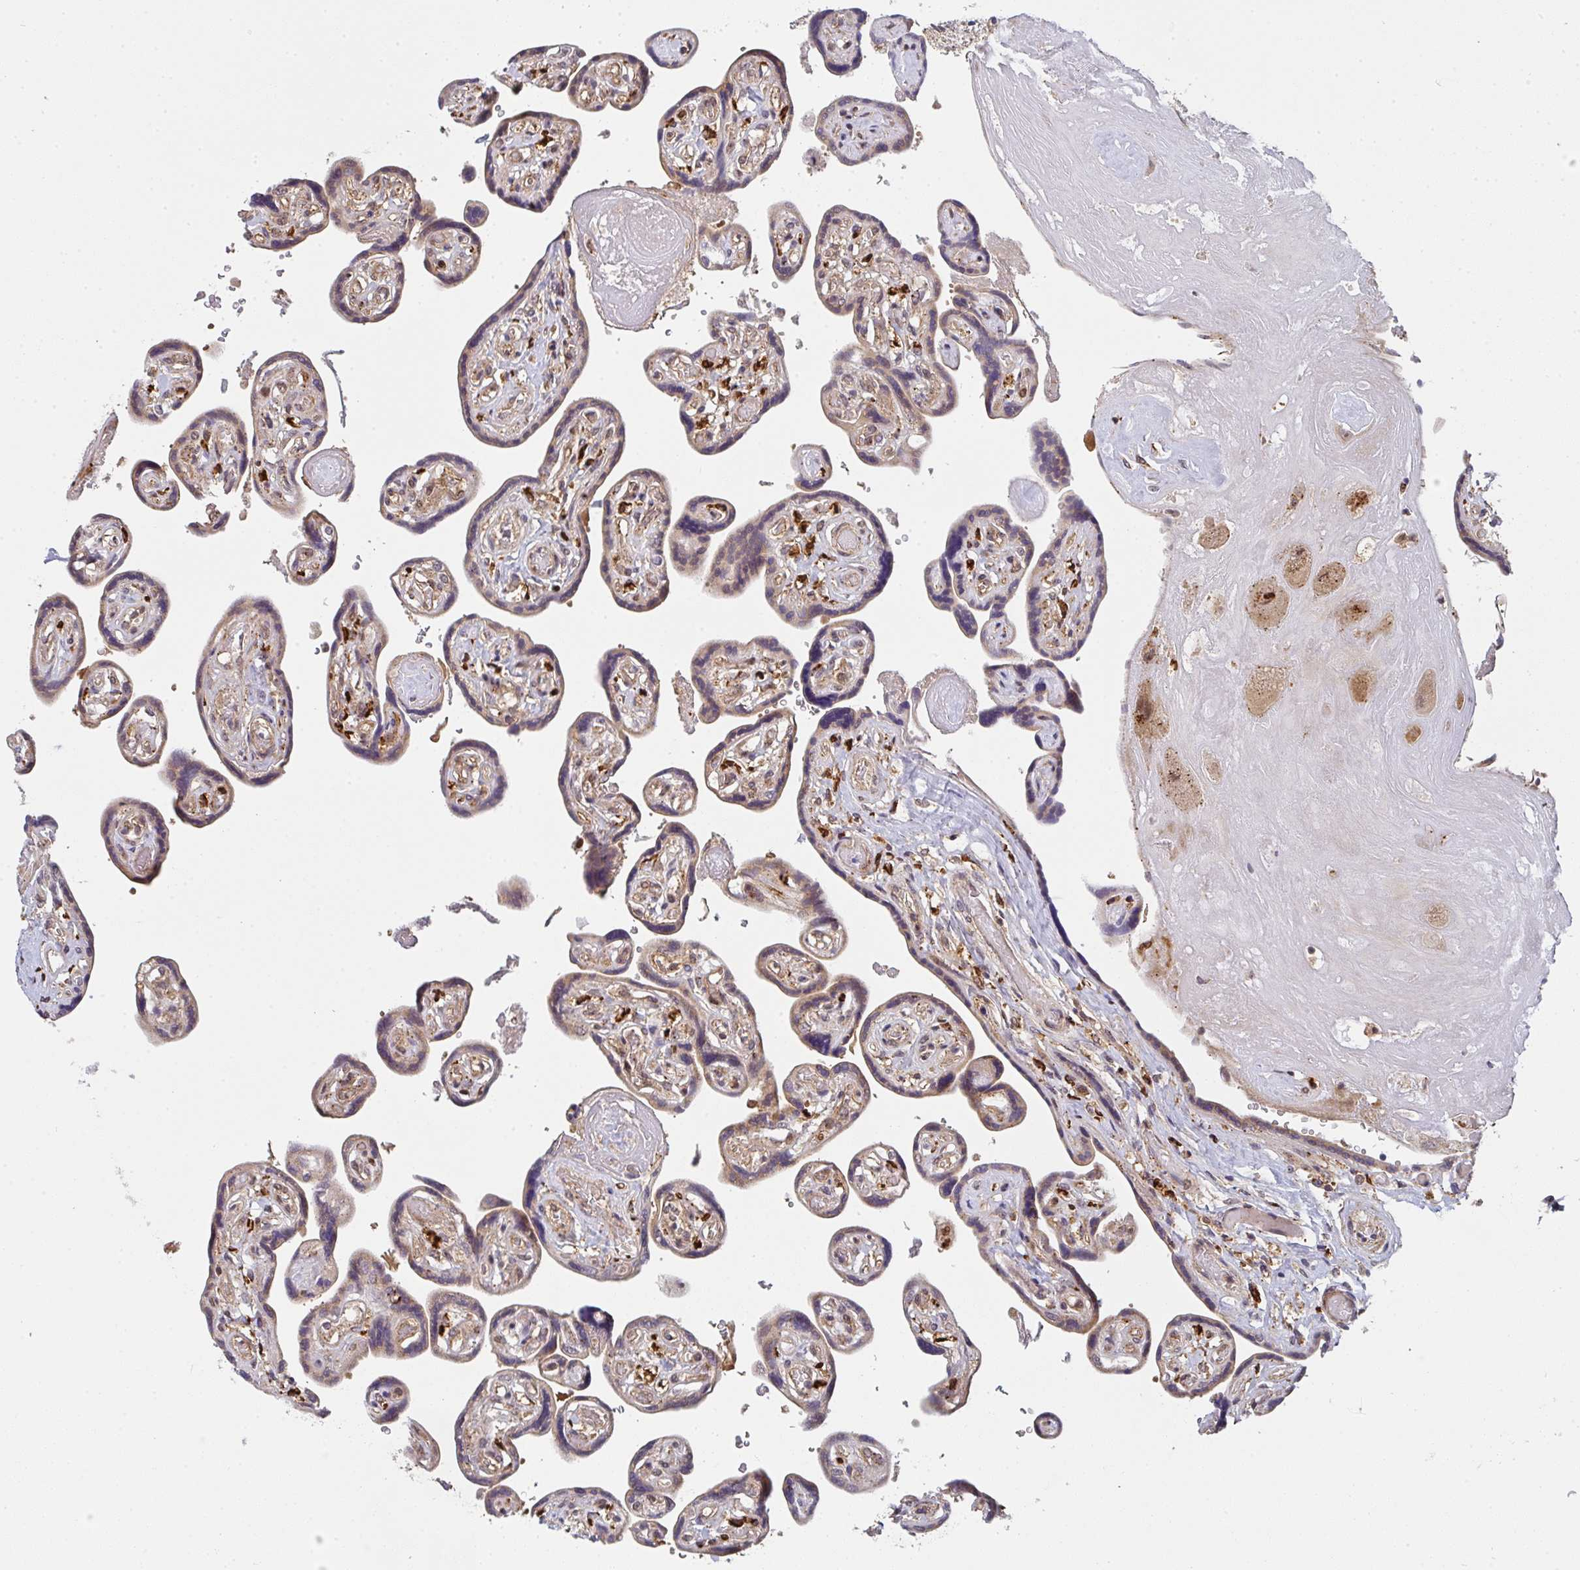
{"staining": {"intensity": "weak", "quantity": ">75%", "location": "cytoplasmic/membranous"}, "tissue": "placenta", "cell_type": "Decidual cells", "image_type": "normal", "snomed": [{"axis": "morphology", "description": "Normal tissue, NOS"}, {"axis": "topography", "description": "Placenta"}], "caption": "A low amount of weak cytoplasmic/membranous staining is identified in about >75% of decidual cells in benign placenta. (Stains: DAB (3,3'-diaminobenzidine) in brown, nuclei in blue, Microscopy: brightfield microscopy at high magnification).", "gene": "SIMC1", "patient": {"sex": "female", "age": 32}}